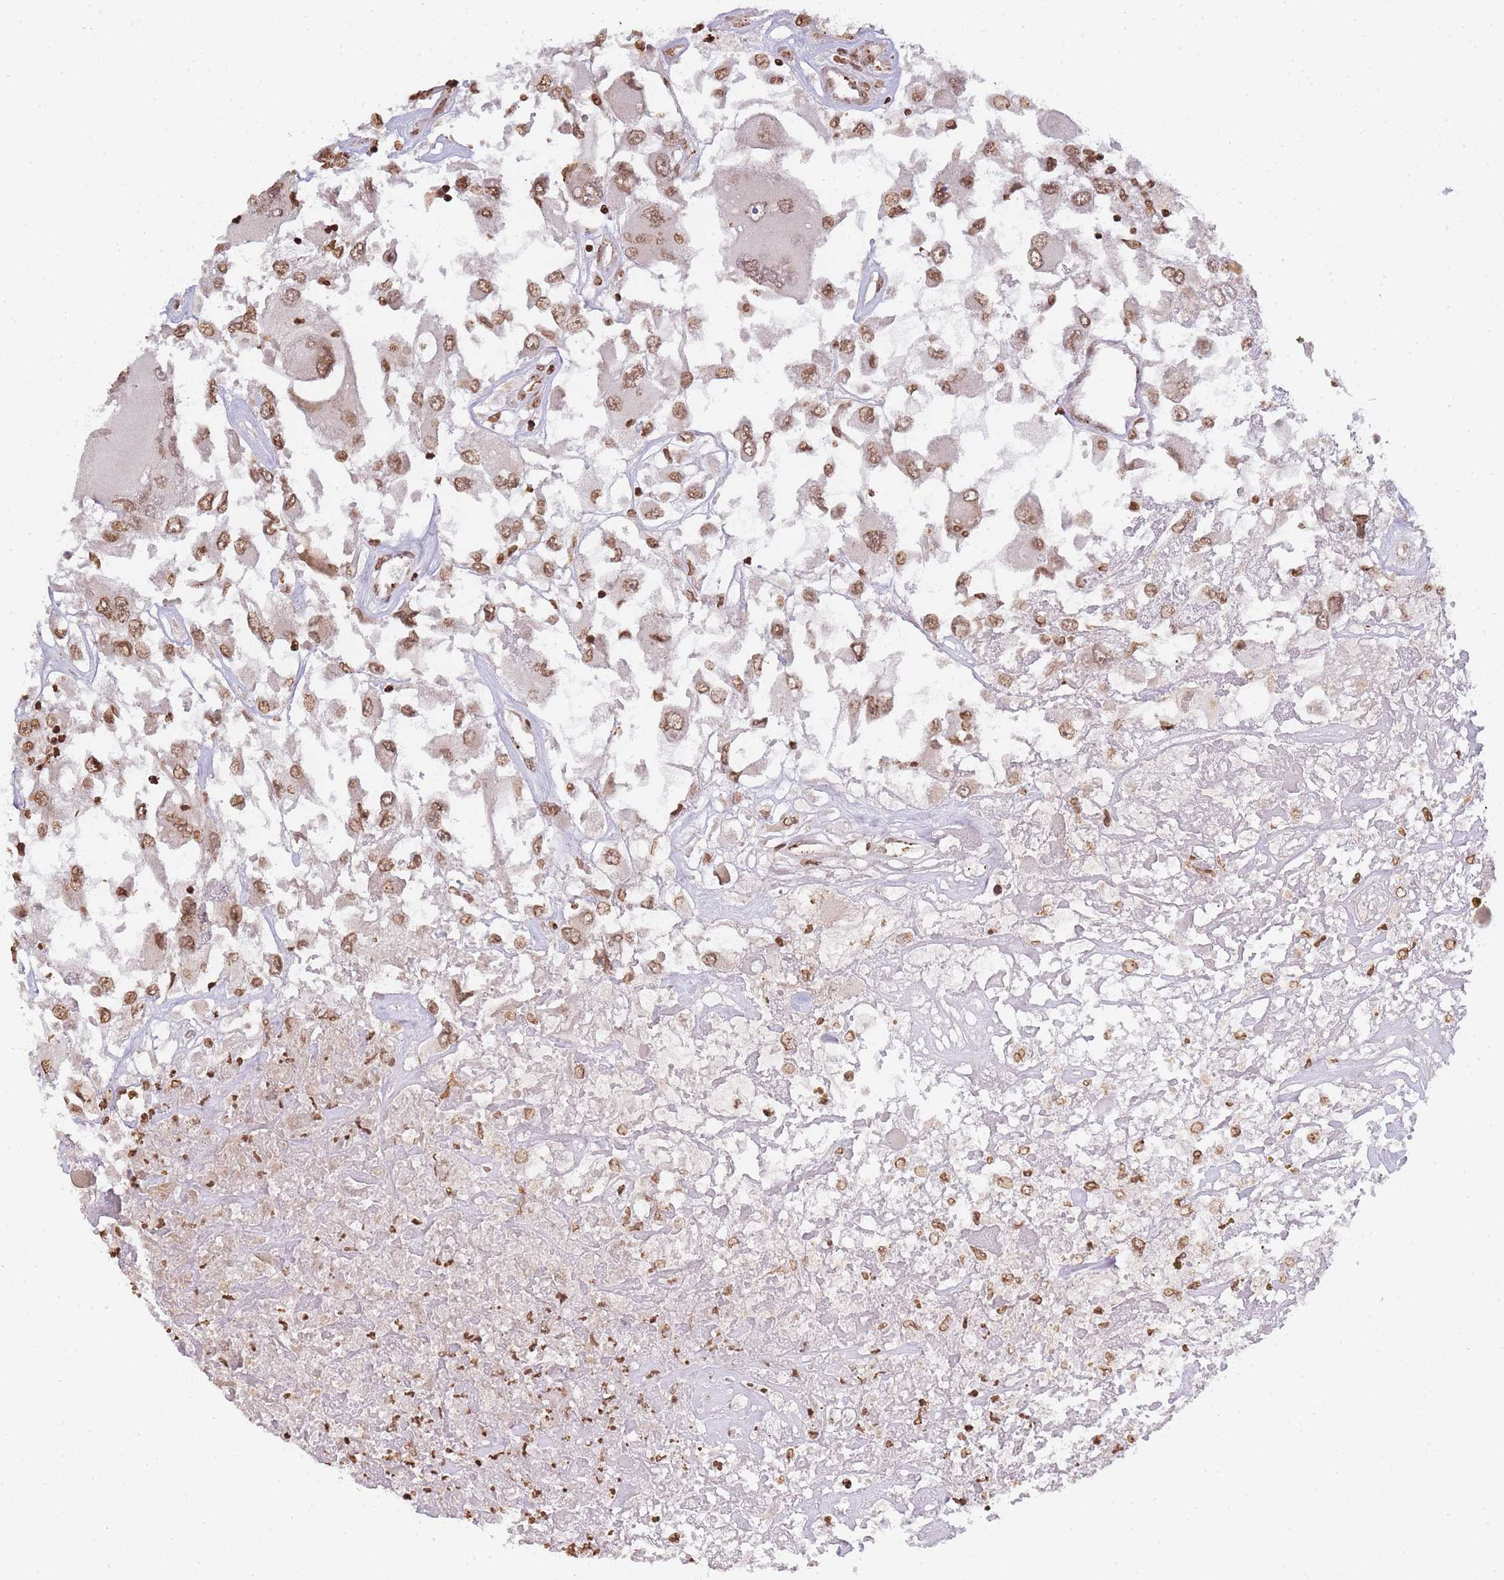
{"staining": {"intensity": "moderate", "quantity": ">75%", "location": "nuclear"}, "tissue": "renal cancer", "cell_type": "Tumor cells", "image_type": "cancer", "snomed": [{"axis": "morphology", "description": "Adenocarcinoma, NOS"}, {"axis": "topography", "description": "Kidney"}], "caption": "The histopathology image reveals staining of renal adenocarcinoma, revealing moderate nuclear protein expression (brown color) within tumor cells.", "gene": "WWTR1", "patient": {"sex": "female", "age": 52}}